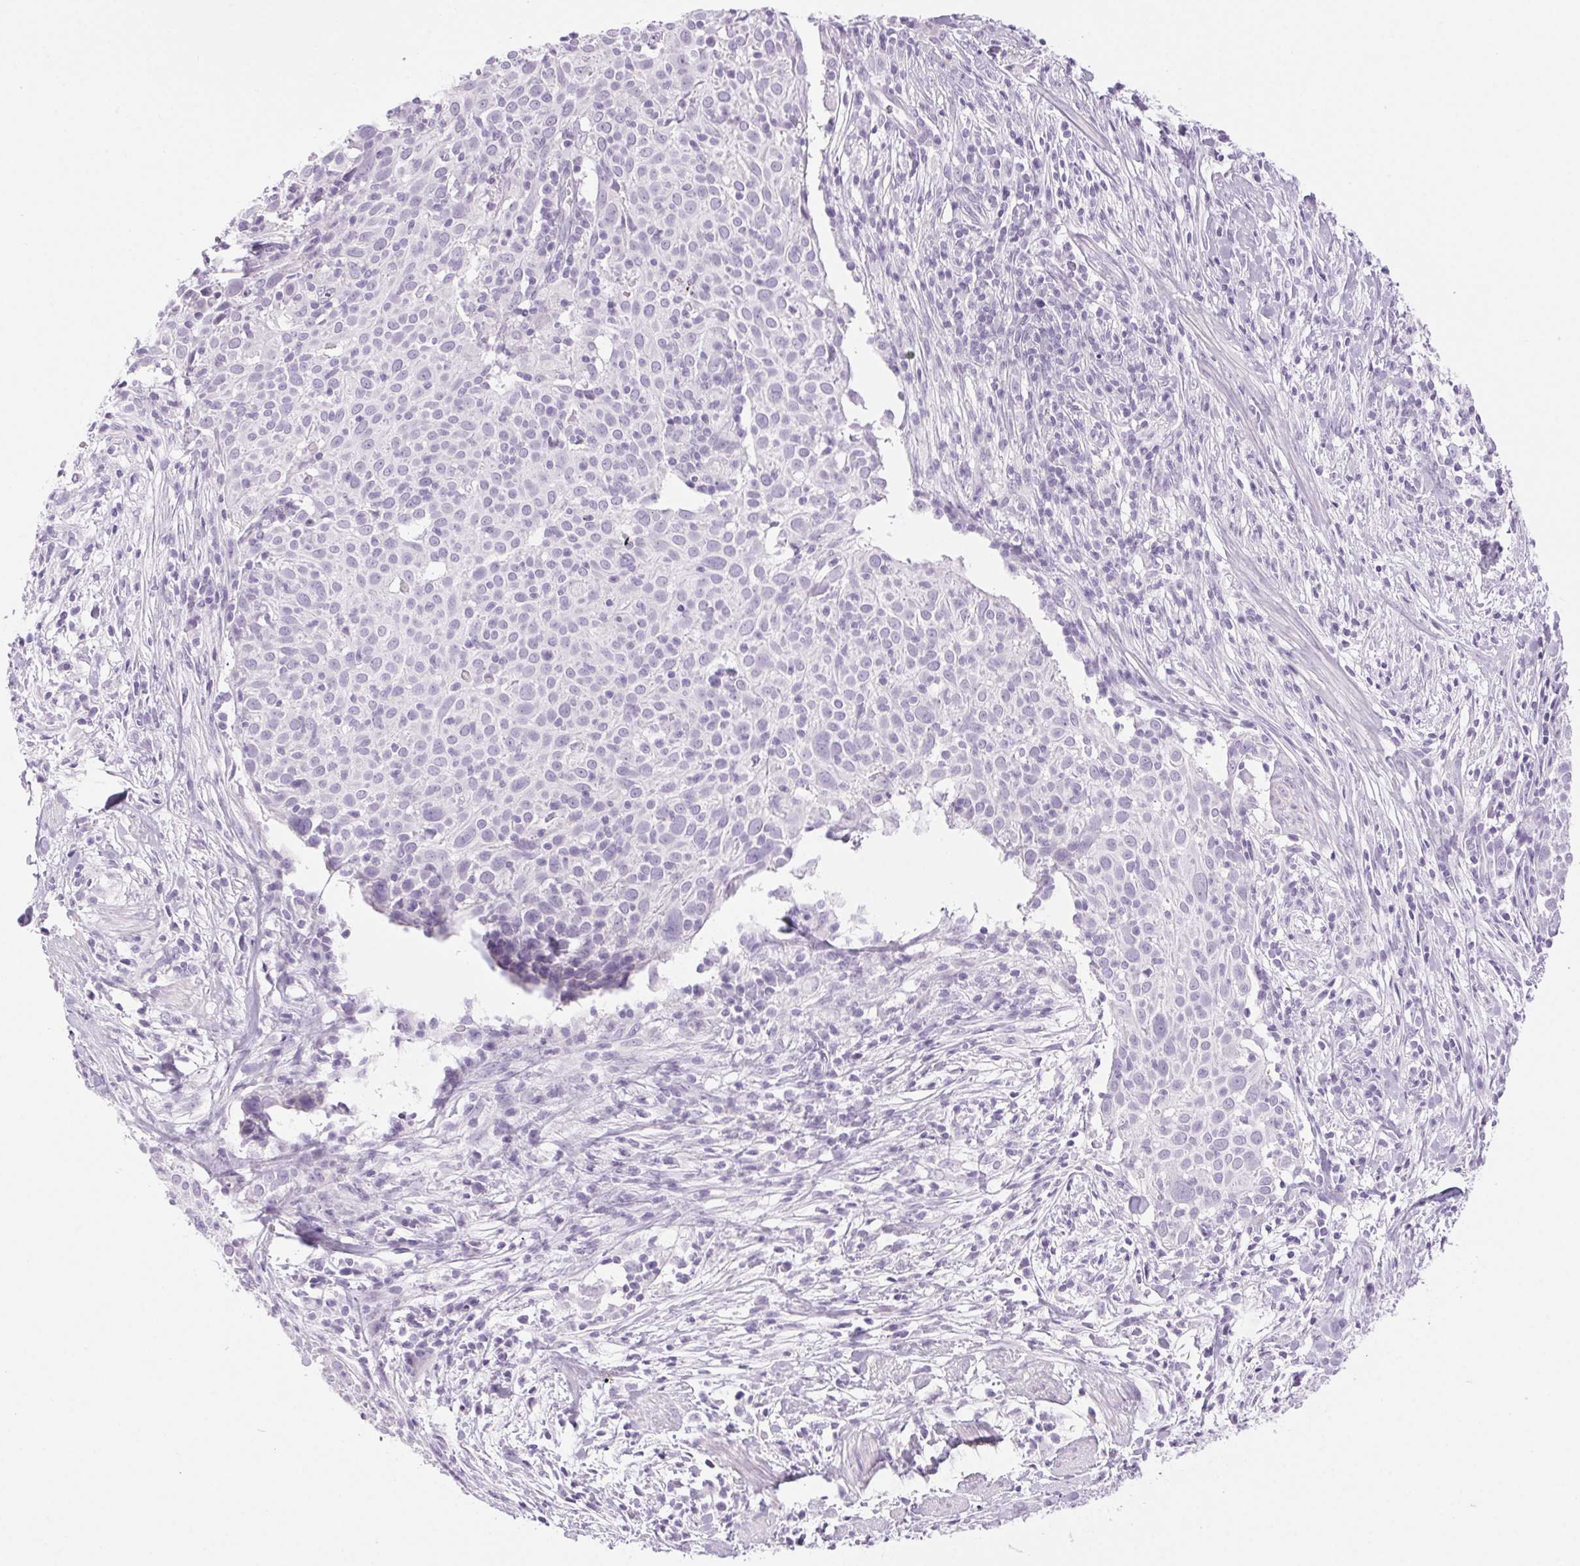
{"staining": {"intensity": "negative", "quantity": "none", "location": "none"}, "tissue": "cervical cancer", "cell_type": "Tumor cells", "image_type": "cancer", "snomed": [{"axis": "morphology", "description": "Squamous cell carcinoma, NOS"}, {"axis": "topography", "description": "Cervix"}], "caption": "IHC of human squamous cell carcinoma (cervical) displays no expression in tumor cells.", "gene": "LRP2", "patient": {"sex": "female", "age": 39}}